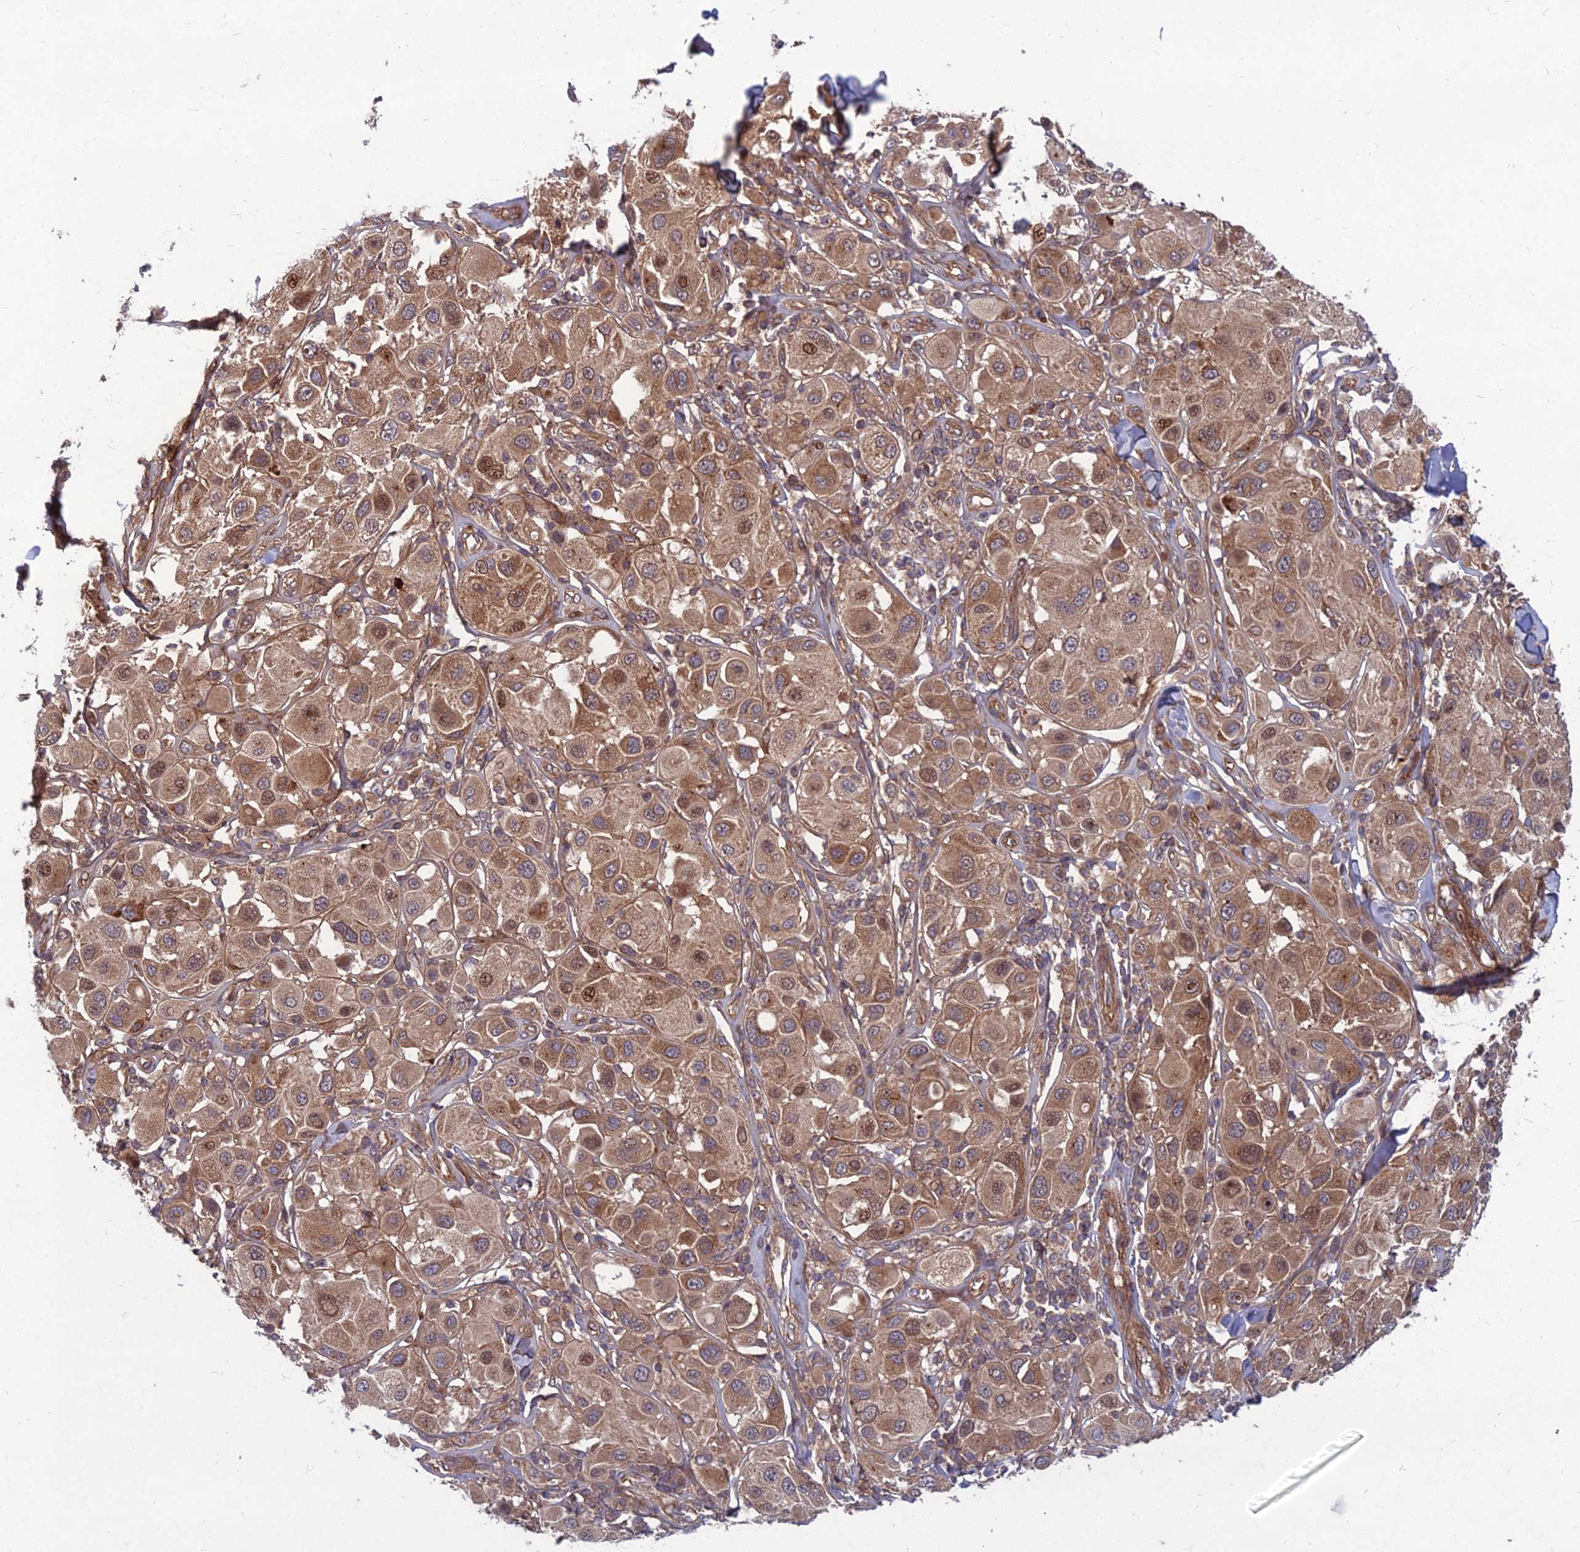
{"staining": {"intensity": "moderate", "quantity": ">75%", "location": "cytoplasmic/membranous"}, "tissue": "melanoma", "cell_type": "Tumor cells", "image_type": "cancer", "snomed": [{"axis": "morphology", "description": "Malignant melanoma, Metastatic site"}, {"axis": "topography", "description": "Skin"}], "caption": "Human malignant melanoma (metastatic site) stained for a protein (brown) displays moderate cytoplasmic/membranous positive positivity in about >75% of tumor cells.", "gene": "MFSD8", "patient": {"sex": "male", "age": 41}}